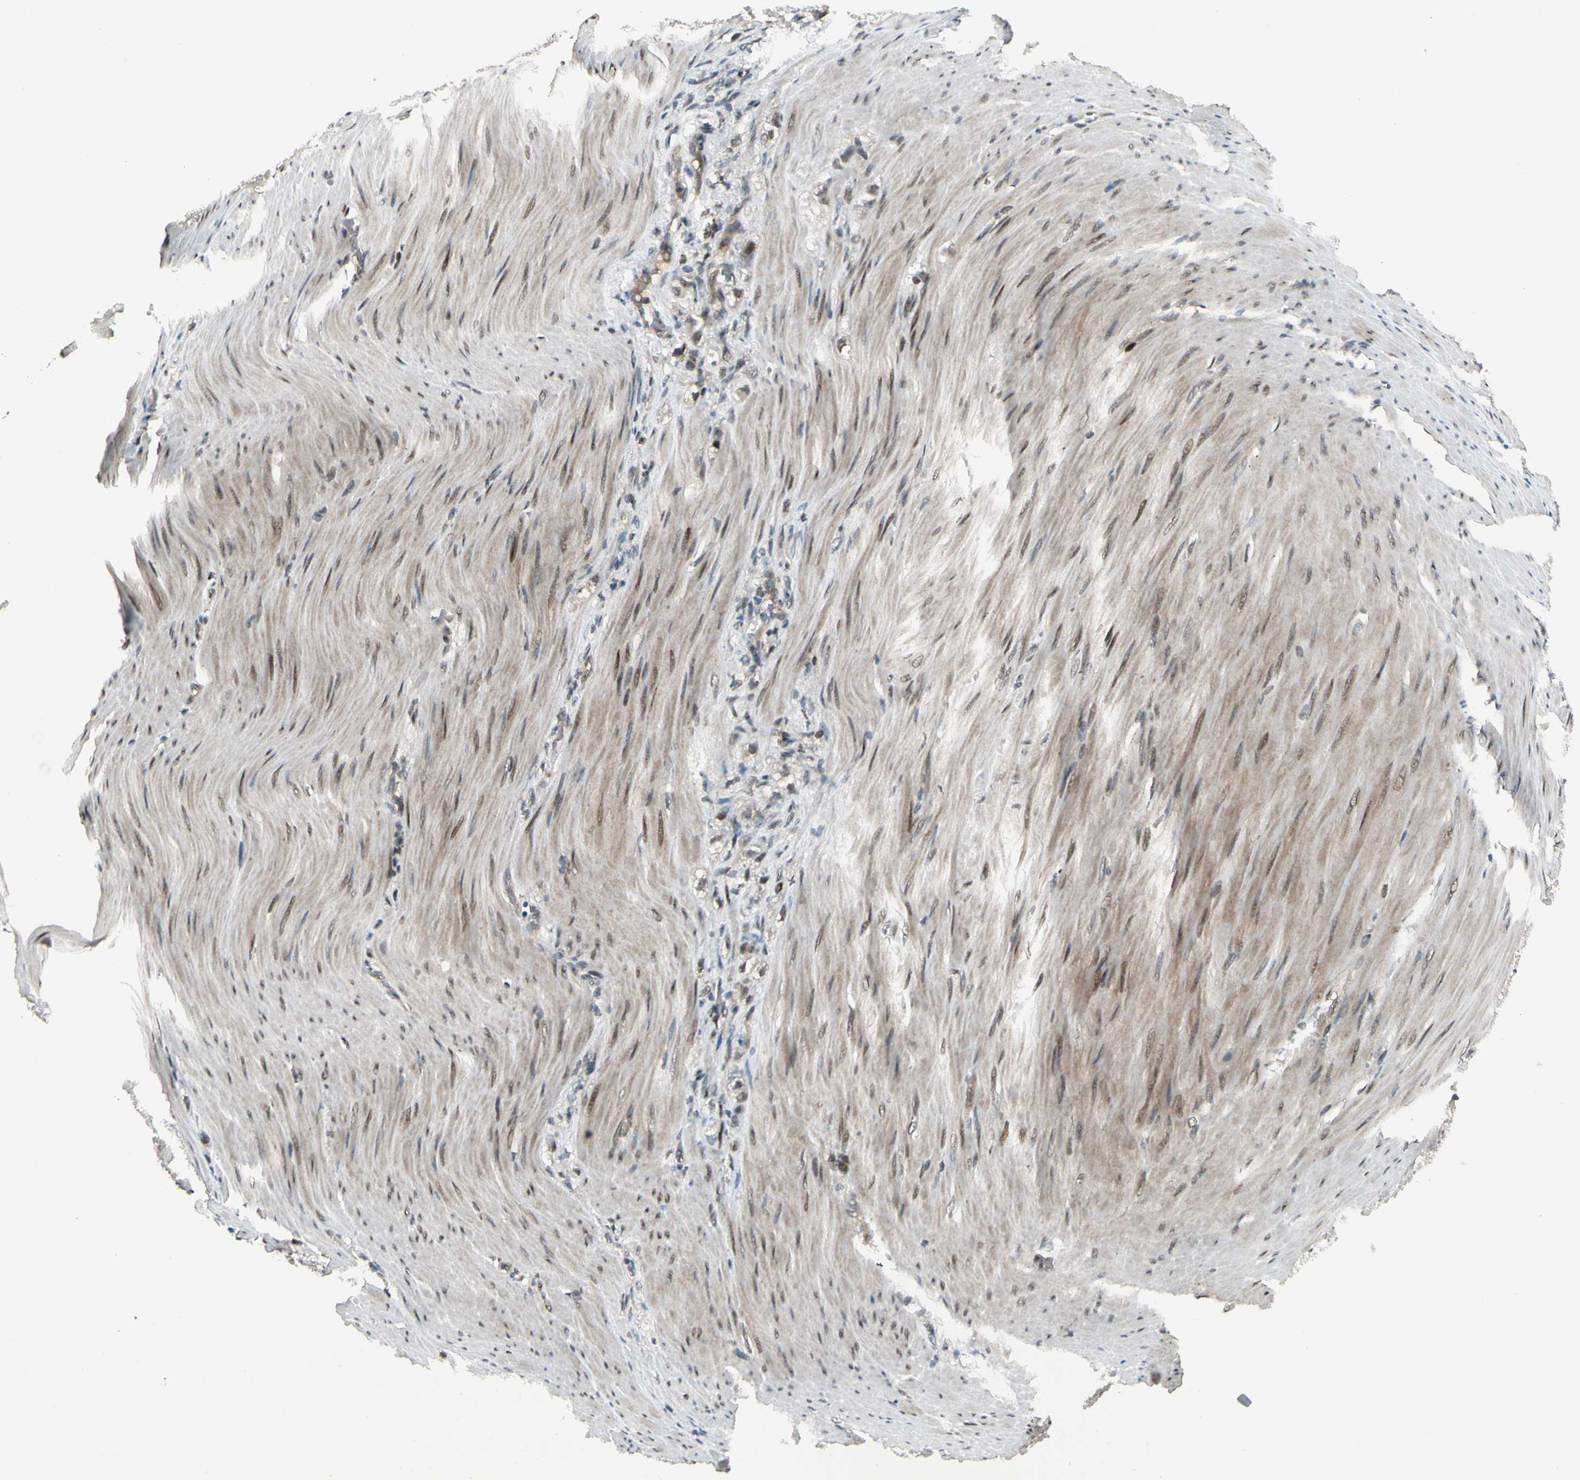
{"staining": {"intensity": "weak", "quantity": "25%-75%", "location": "nuclear"}, "tissue": "stomach cancer", "cell_type": "Tumor cells", "image_type": "cancer", "snomed": [{"axis": "morphology", "description": "Adenocarcinoma, NOS"}, {"axis": "topography", "description": "Stomach"}], "caption": "Stomach cancer tissue shows weak nuclear expression in about 25%-75% of tumor cells (DAB IHC with brightfield microscopy, high magnification).", "gene": "GTF3A", "patient": {"sex": "male", "age": 82}}